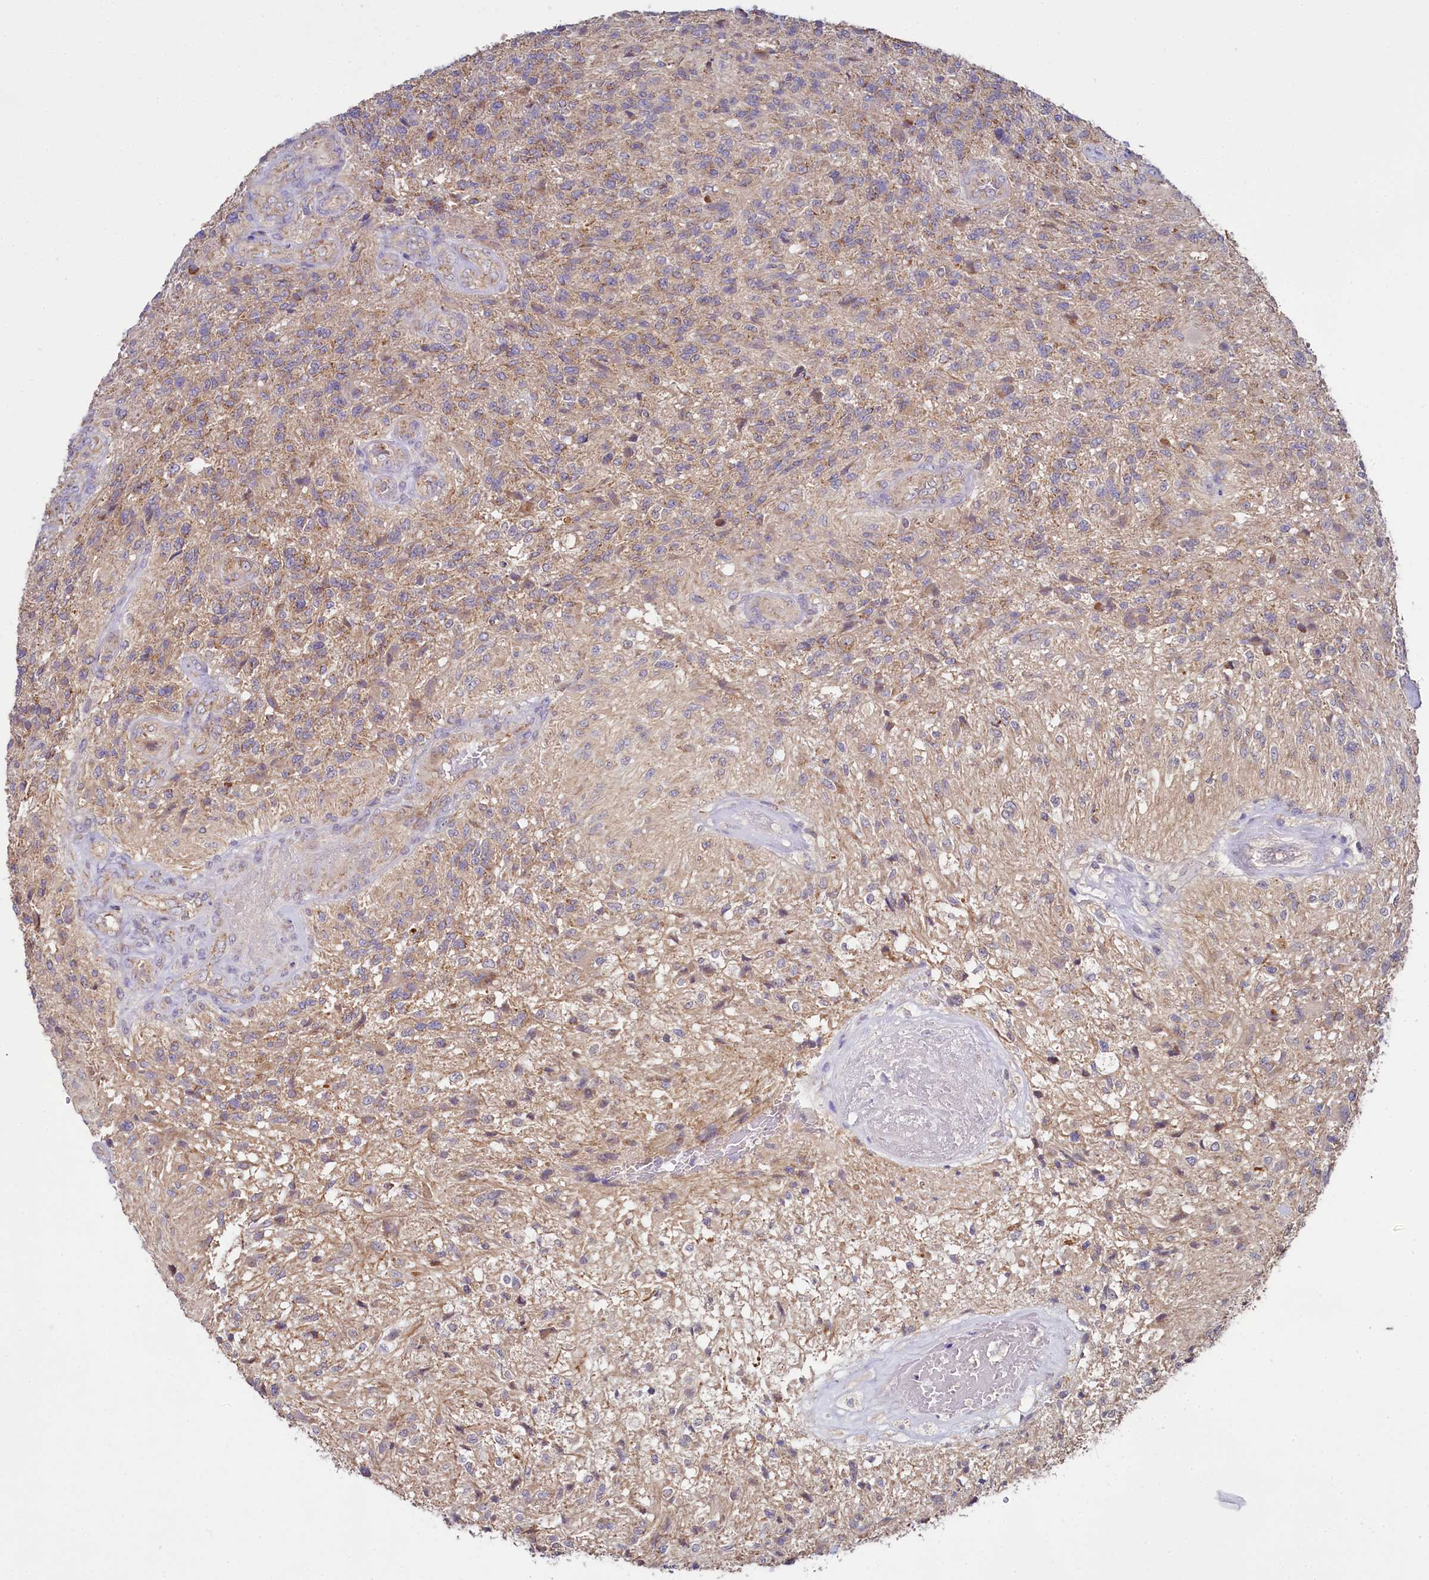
{"staining": {"intensity": "weak", "quantity": "<25%", "location": "cytoplasmic/membranous"}, "tissue": "glioma", "cell_type": "Tumor cells", "image_type": "cancer", "snomed": [{"axis": "morphology", "description": "Glioma, malignant, High grade"}, {"axis": "topography", "description": "Brain"}], "caption": "An IHC histopathology image of glioma is shown. There is no staining in tumor cells of glioma.", "gene": "MRPL57", "patient": {"sex": "male", "age": 56}}